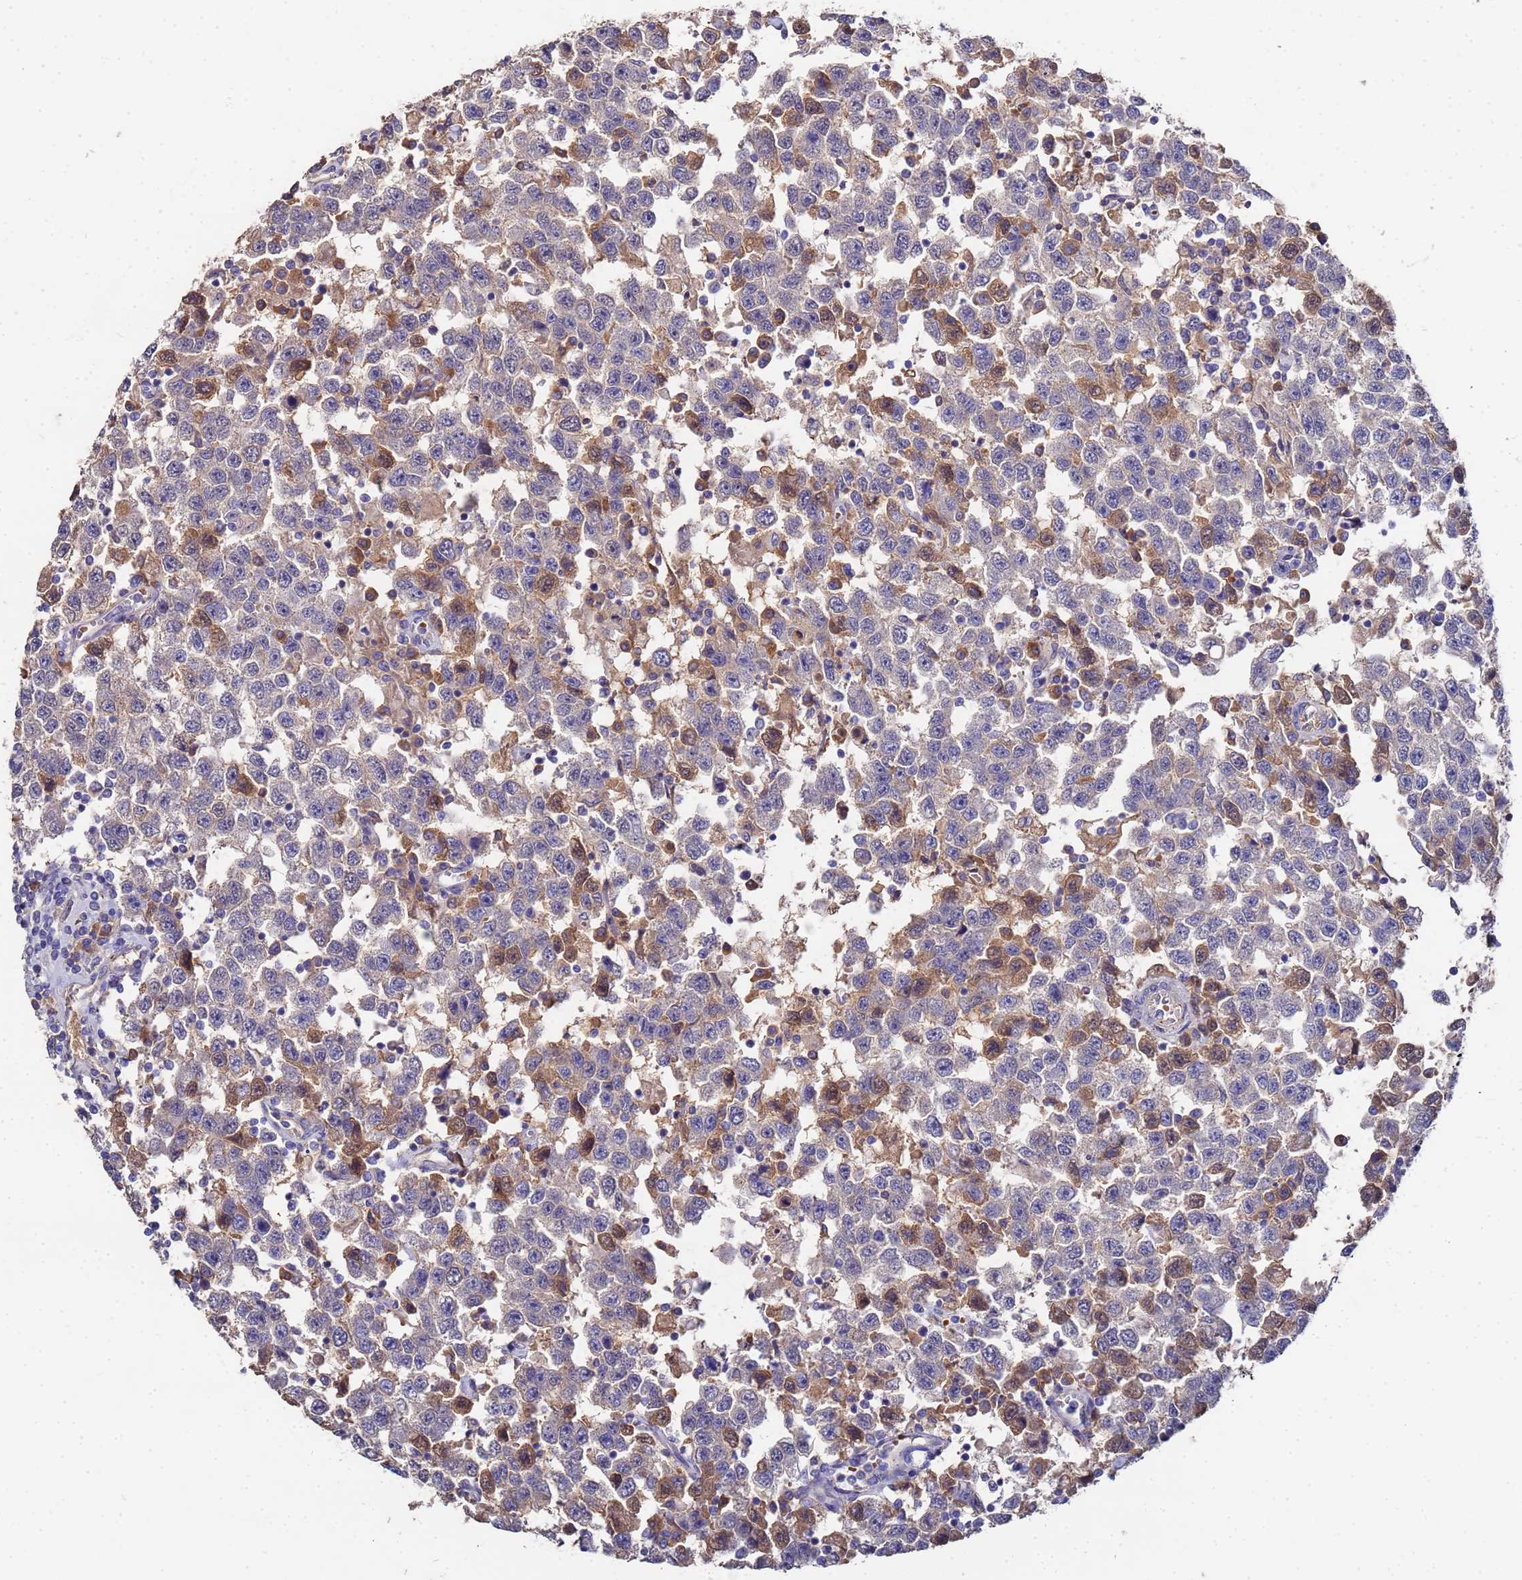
{"staining": {"intensity": "moderate", "quantity": "25%-75%", "location": "cytoplasmic/membranous,nuclear"}, "tissue": "testis cancer", "cell_type": "Tumor cells", "image_type": "cancer", "snomed": [{"axis": "morphology", "description": "Seminoma, NOS"}, {"axis": "topography", "description": "Testis"}], "caption": "Tumor cells display medium levels of moderate cytoplasmic/membranous and nuclear expression in approximately 25%-75% of cells in testis cancer.", "gene": "TCP10L", "patient": {"sex": "male", "age": 41}}